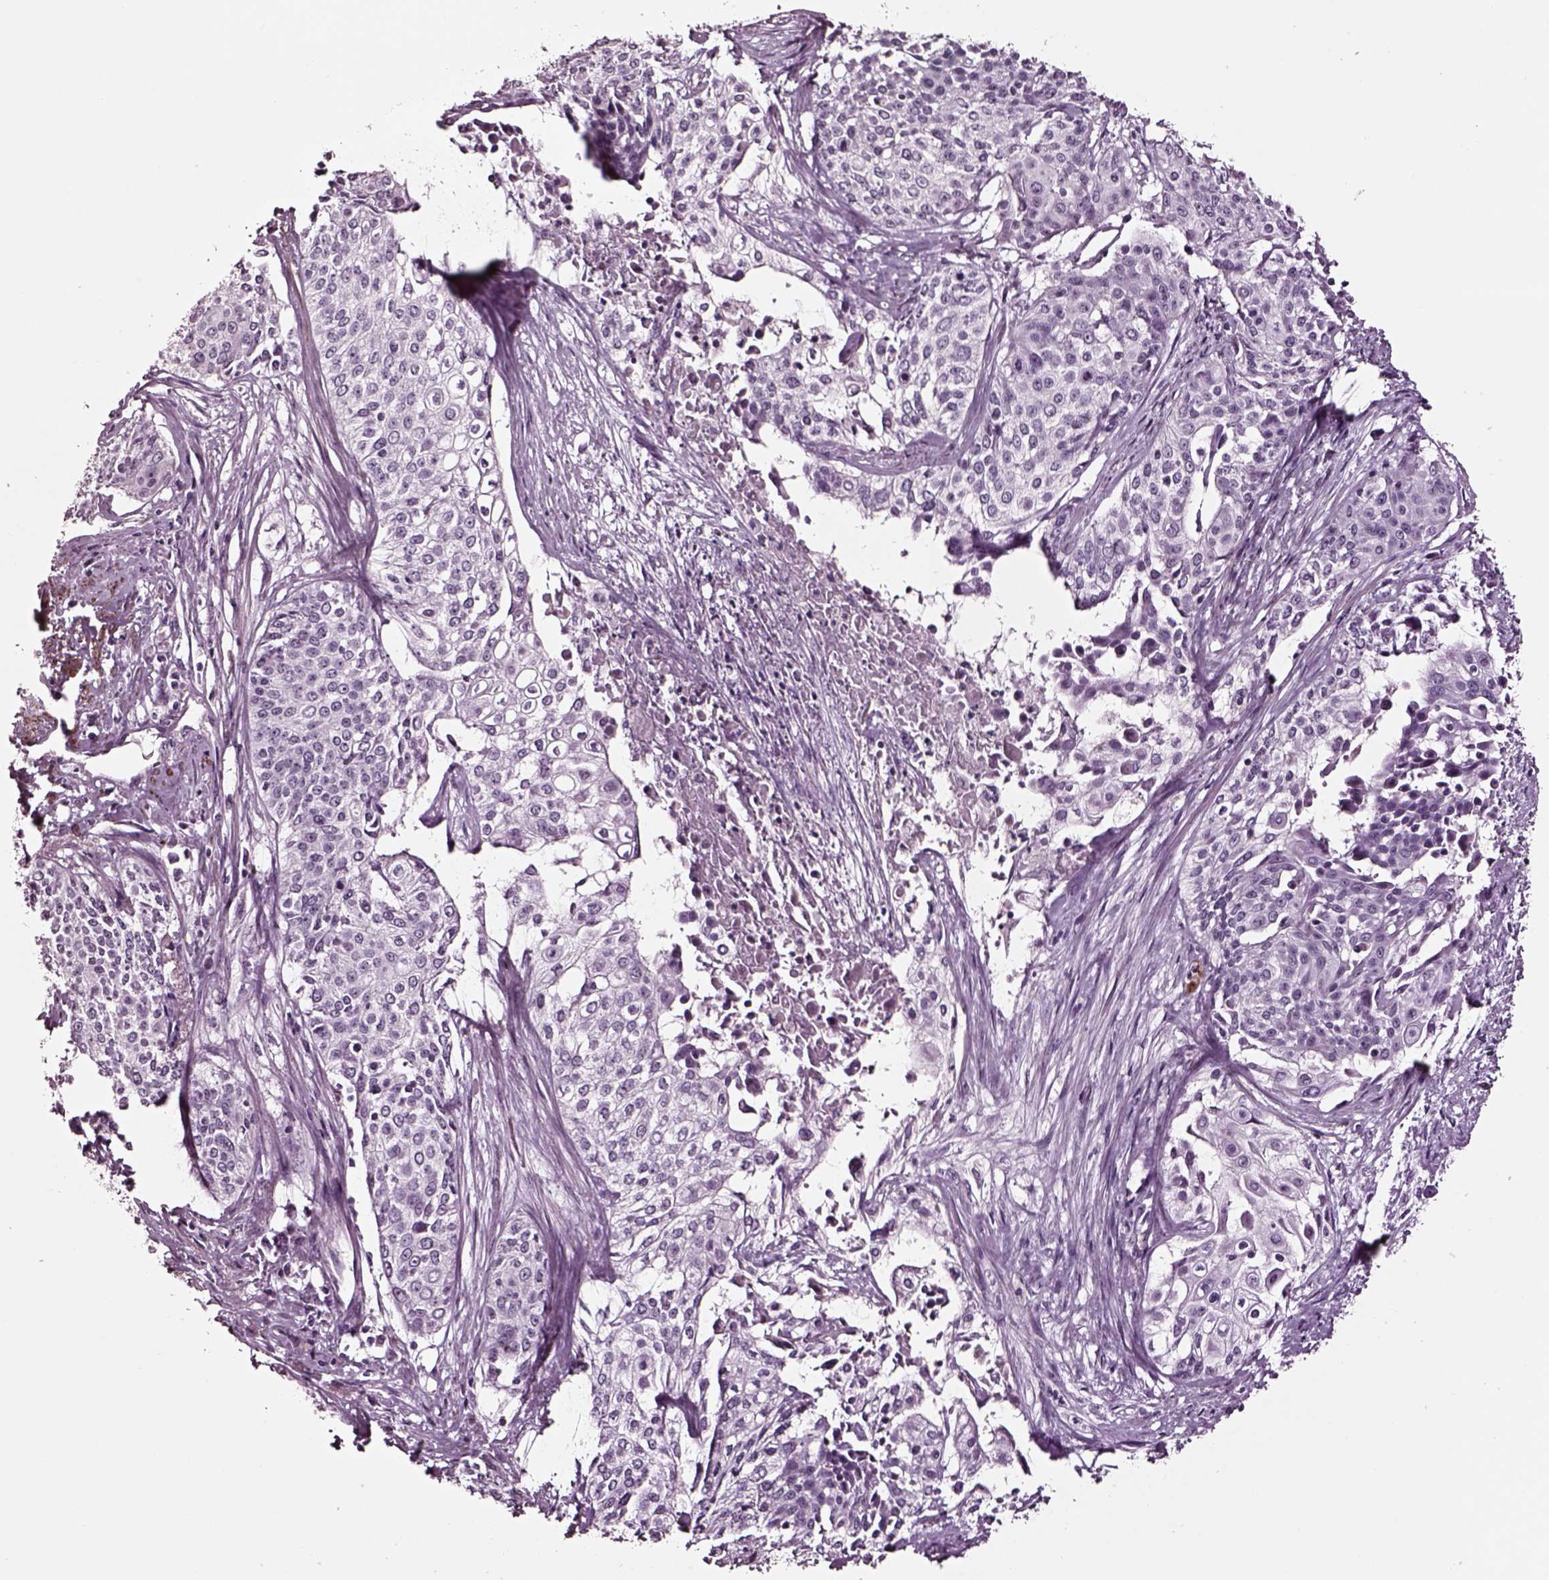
{"staining": {"intensity": "negative", "quantity": "none", "location": "none"}, "tissue": "cervical cancer", "cell_type": "Tumor cells", "image_type": "cancer", "snomed": [{"axis": "morphology", "description": "Squamous cell carcinoma, NOS"}, {"axis": "topography", "description": "Cervix"}], "caption": "Human squamous cell carcinoma (cervical) stained for a protein using immunohistochemistry reveals no positivity in tumor cells.", "gene": "SOX10", "patient": {"sex": "female", "age": 39}}